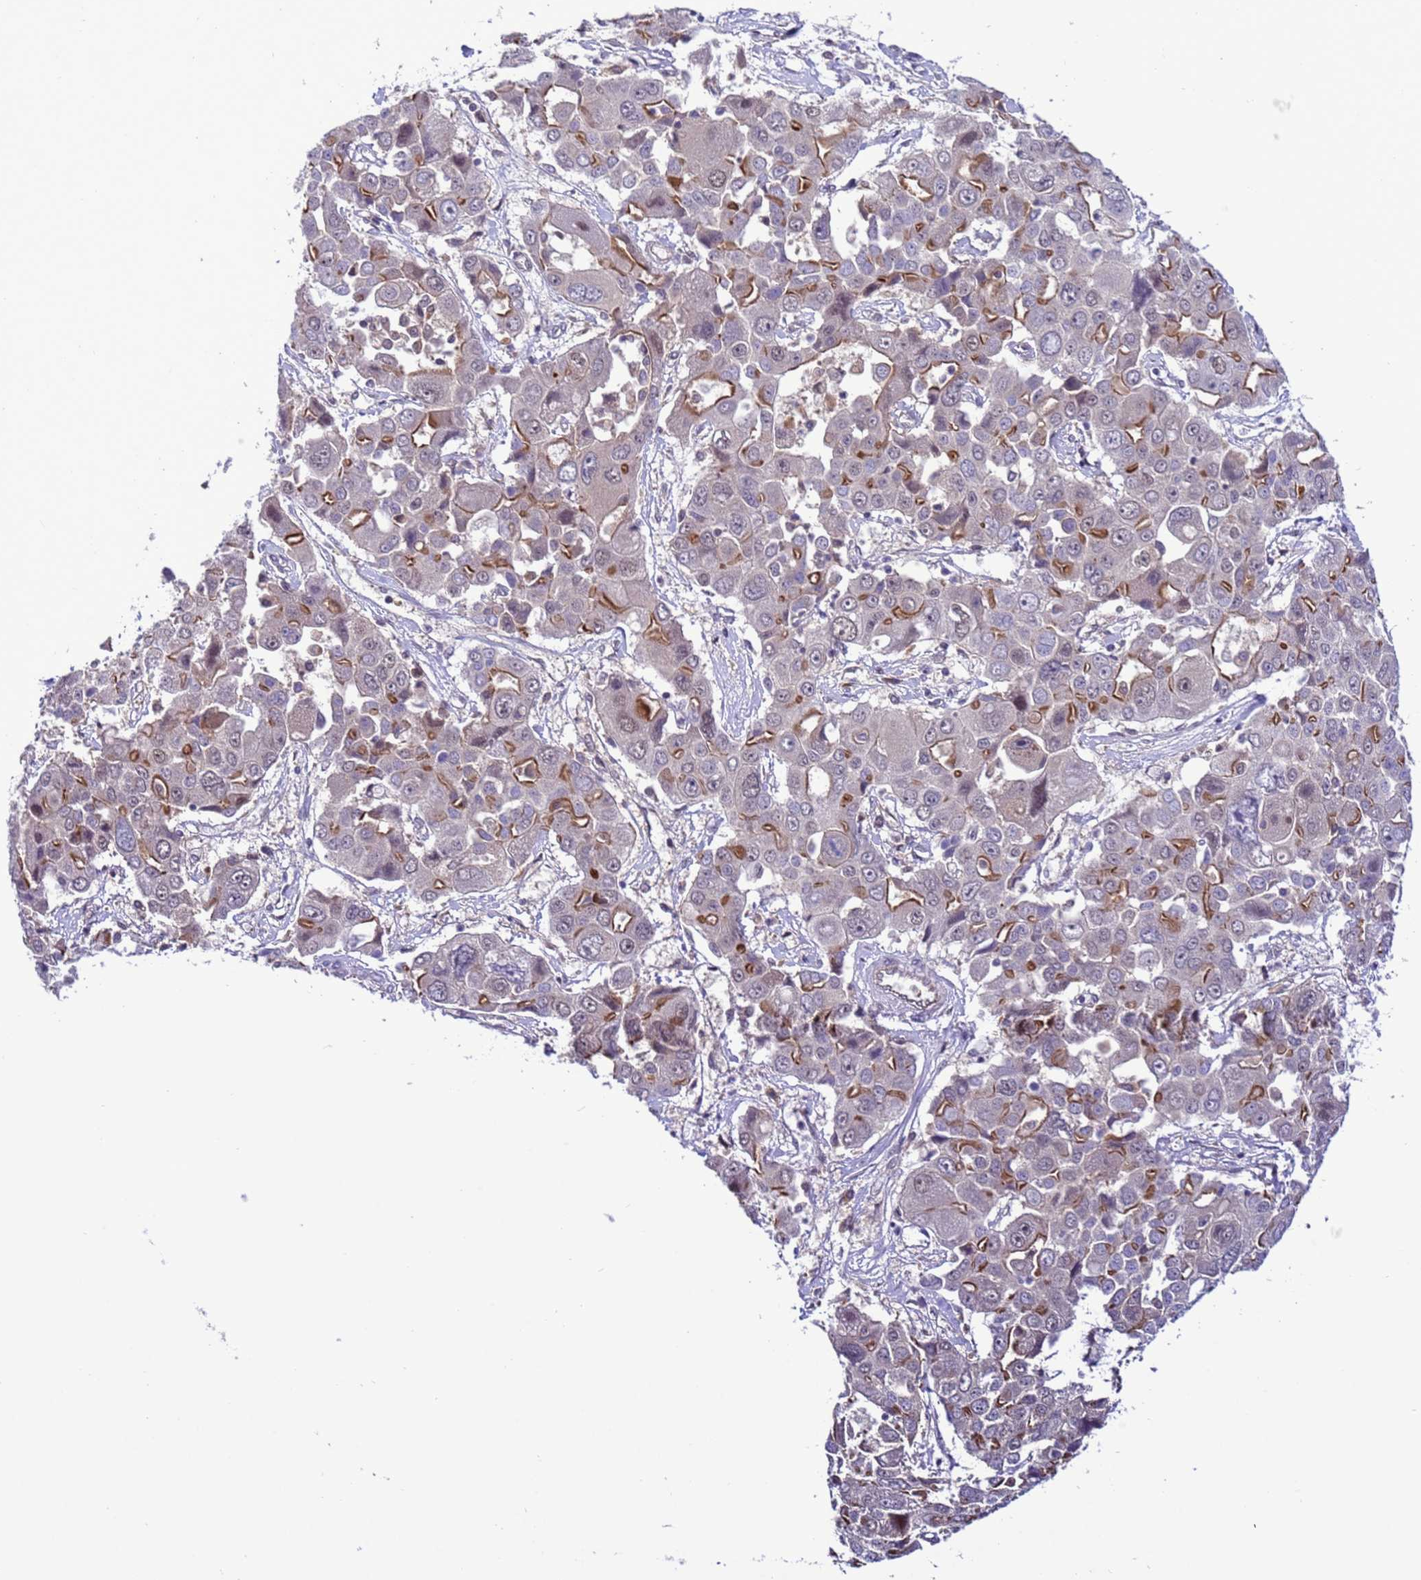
{"staining": {"intensity": "moderate", "quantity": "25%-75%", "location": "cytoplasmic/membranous"}, "tissue": "liver cancer", "cell_type": "Tumor cells", "image_type": "cancer", "snomed": [{"axis": "morphology", "description": "Cholangiocarcinoma"}, {"axis": "topography", "description": "Liver"}], "caption": "Protein staining demonstrates moderate cytoplasmic/membranous positivity in about 25%-75% of tumor cells in liver cholangiocarcinoma.", "gene": "RASD1", "patient": {"sex": "male", "age": 67}}